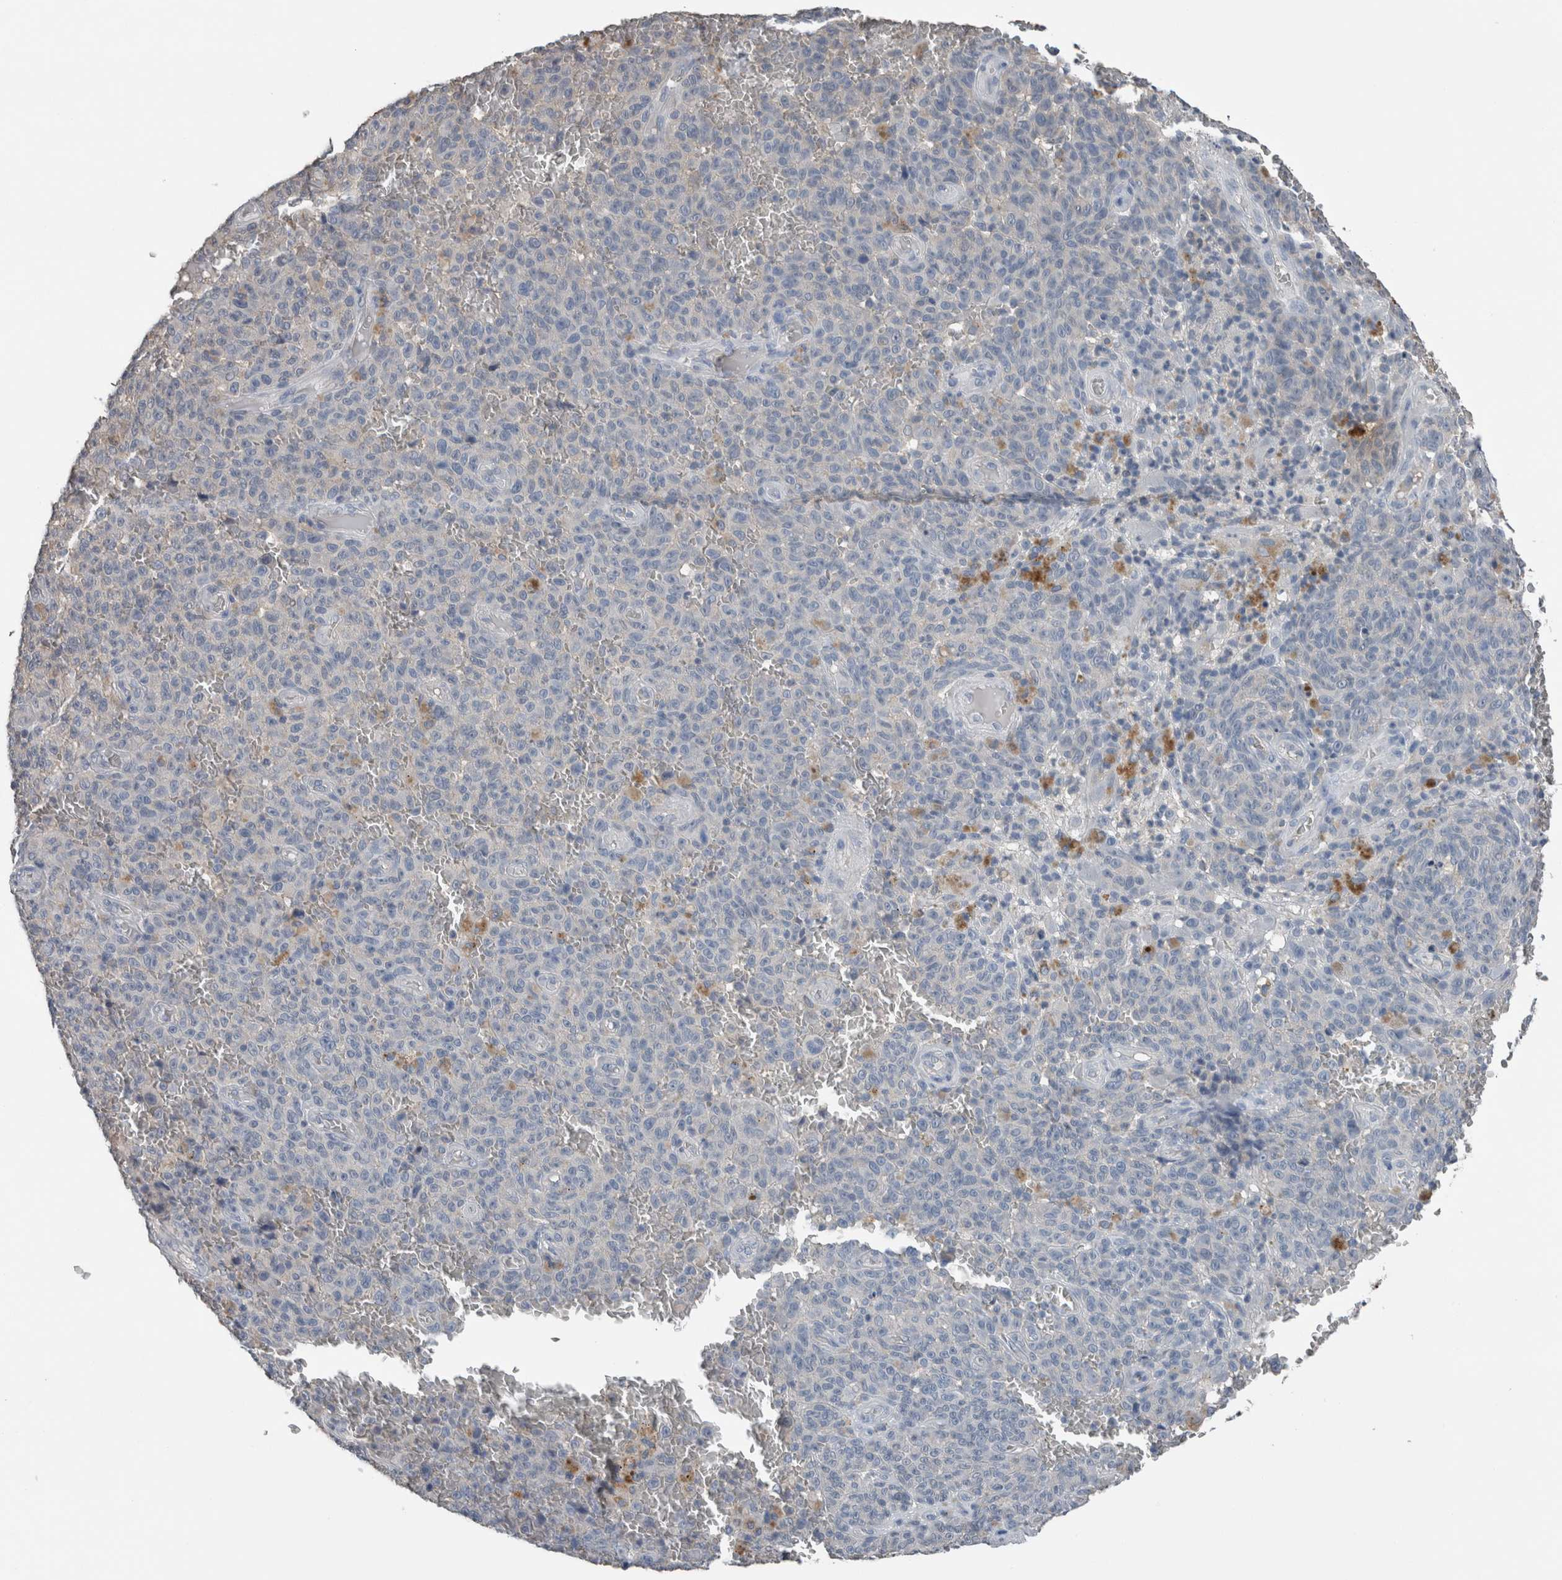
{"staining": {"intensity": "negative", "quantity": "none", "location": "none"}, "tissue": "melanoma", "cell_type": "Tumor cells", "image_type": "cancer", "snomed": [{"axis": "morphology", "description": "Malignant melanoma, NOS"}, {"axis": "topography", "description": "Skin"}], "caption": "An immunohistochemistry (IHC) histopathology image of malignant melanoma is shown. There is no staining in tumor cells of malignant melanoma. (DAB (3,3'-diaminobenzidine) immunohistochemistry with hematoxylin counter stain).", "gene": "CRNN", "patient": {"sex": "female", "age": 82}}